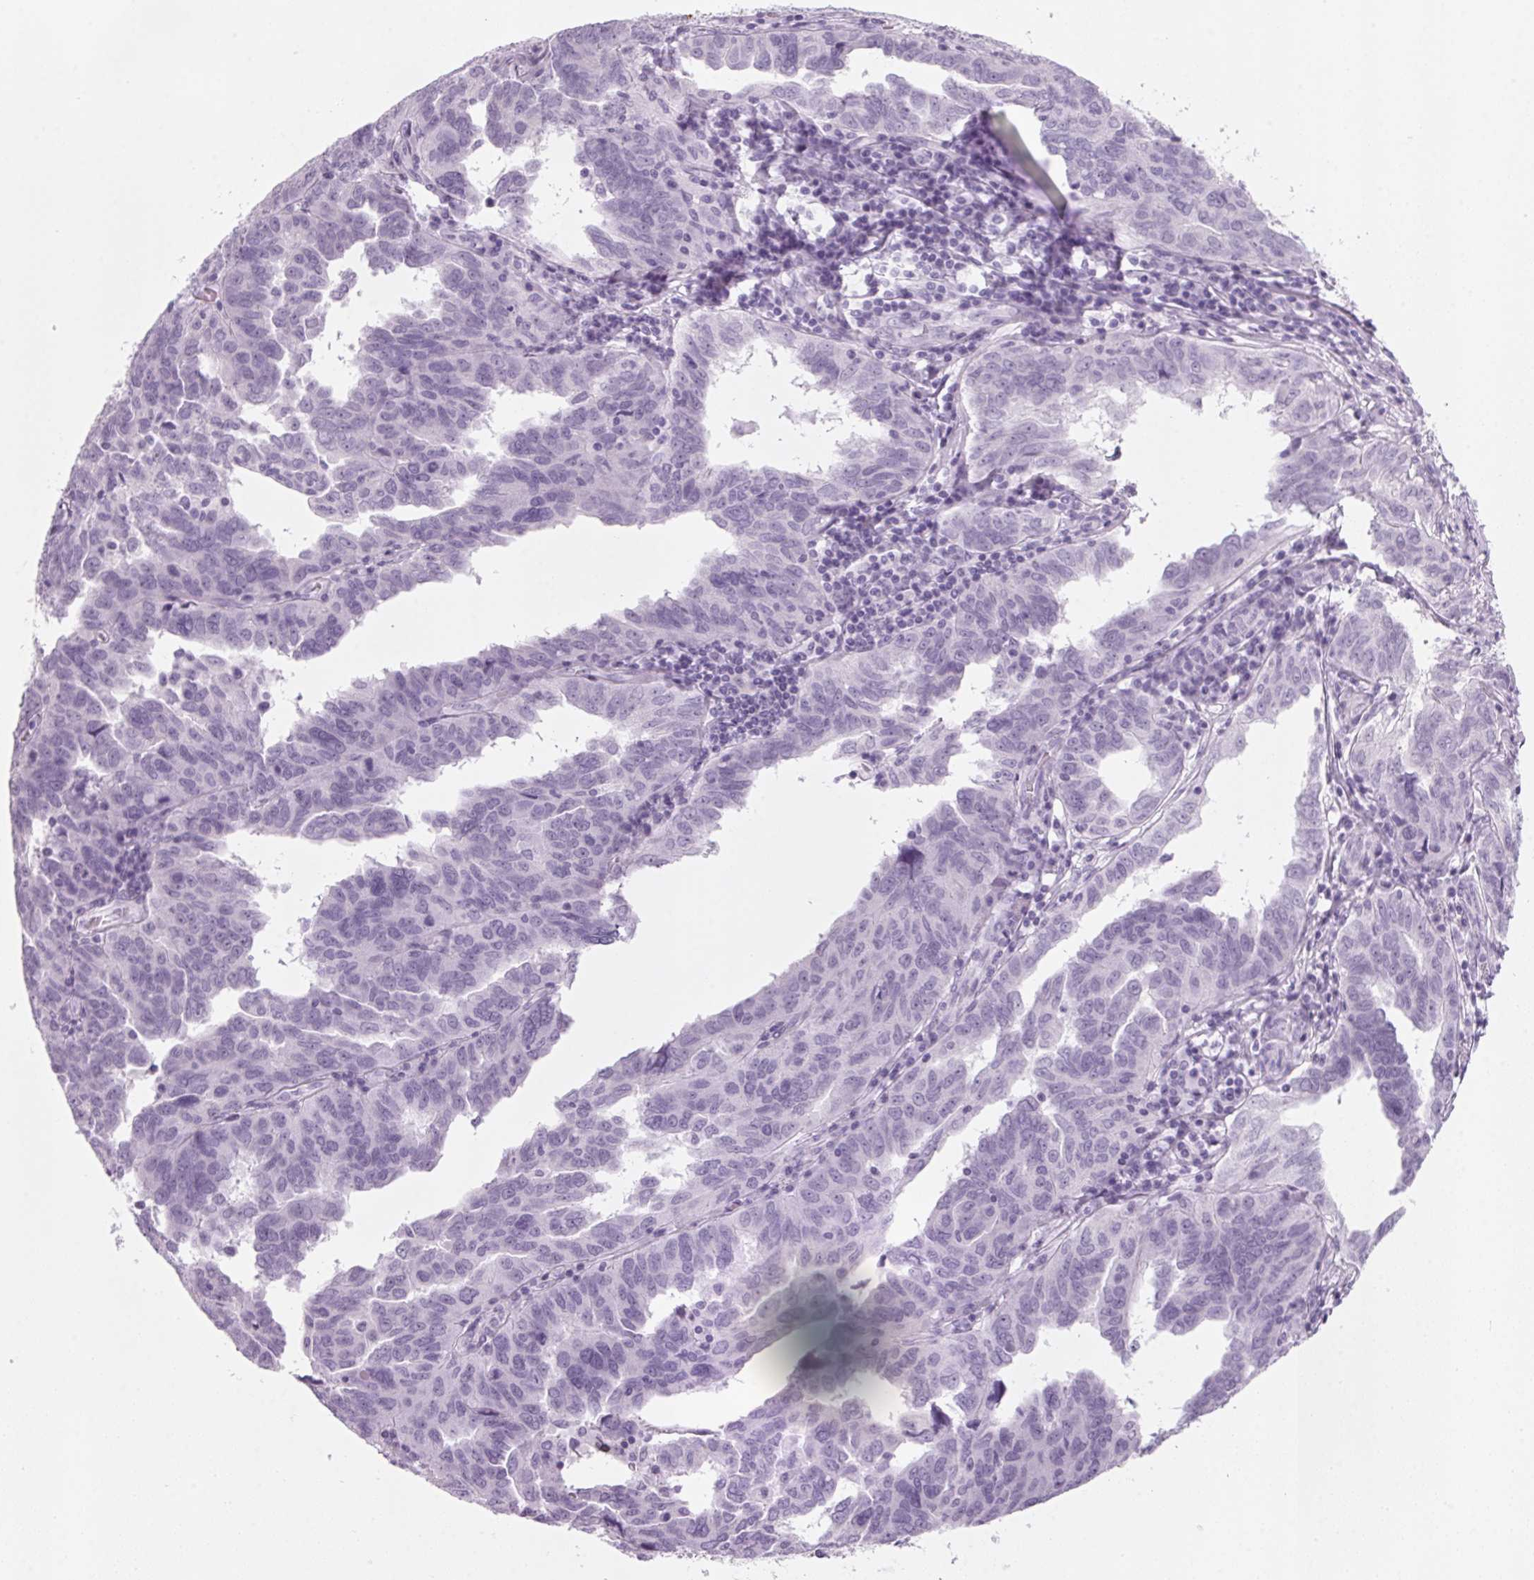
{"staining": {"intensity": "negative", "quantity": "none", "location": "none"}, "tissue": "ovarian cancer", "cell_type": "Tumor cells", "image_type": "cancer", "snomed": [{"axis": "morphology", "description": "Cystadenocarcinoma, serous, NOS"}, {"axis": "topography", "description": "Ovary"}], "caption": "Serous cystadenocarcinoma (ovarian) was stained to show a protein in brown. There is no significant staining in tumor cells.", "gene": "DNTTIP2", "patient": {"sex": "female", "age": 64}}